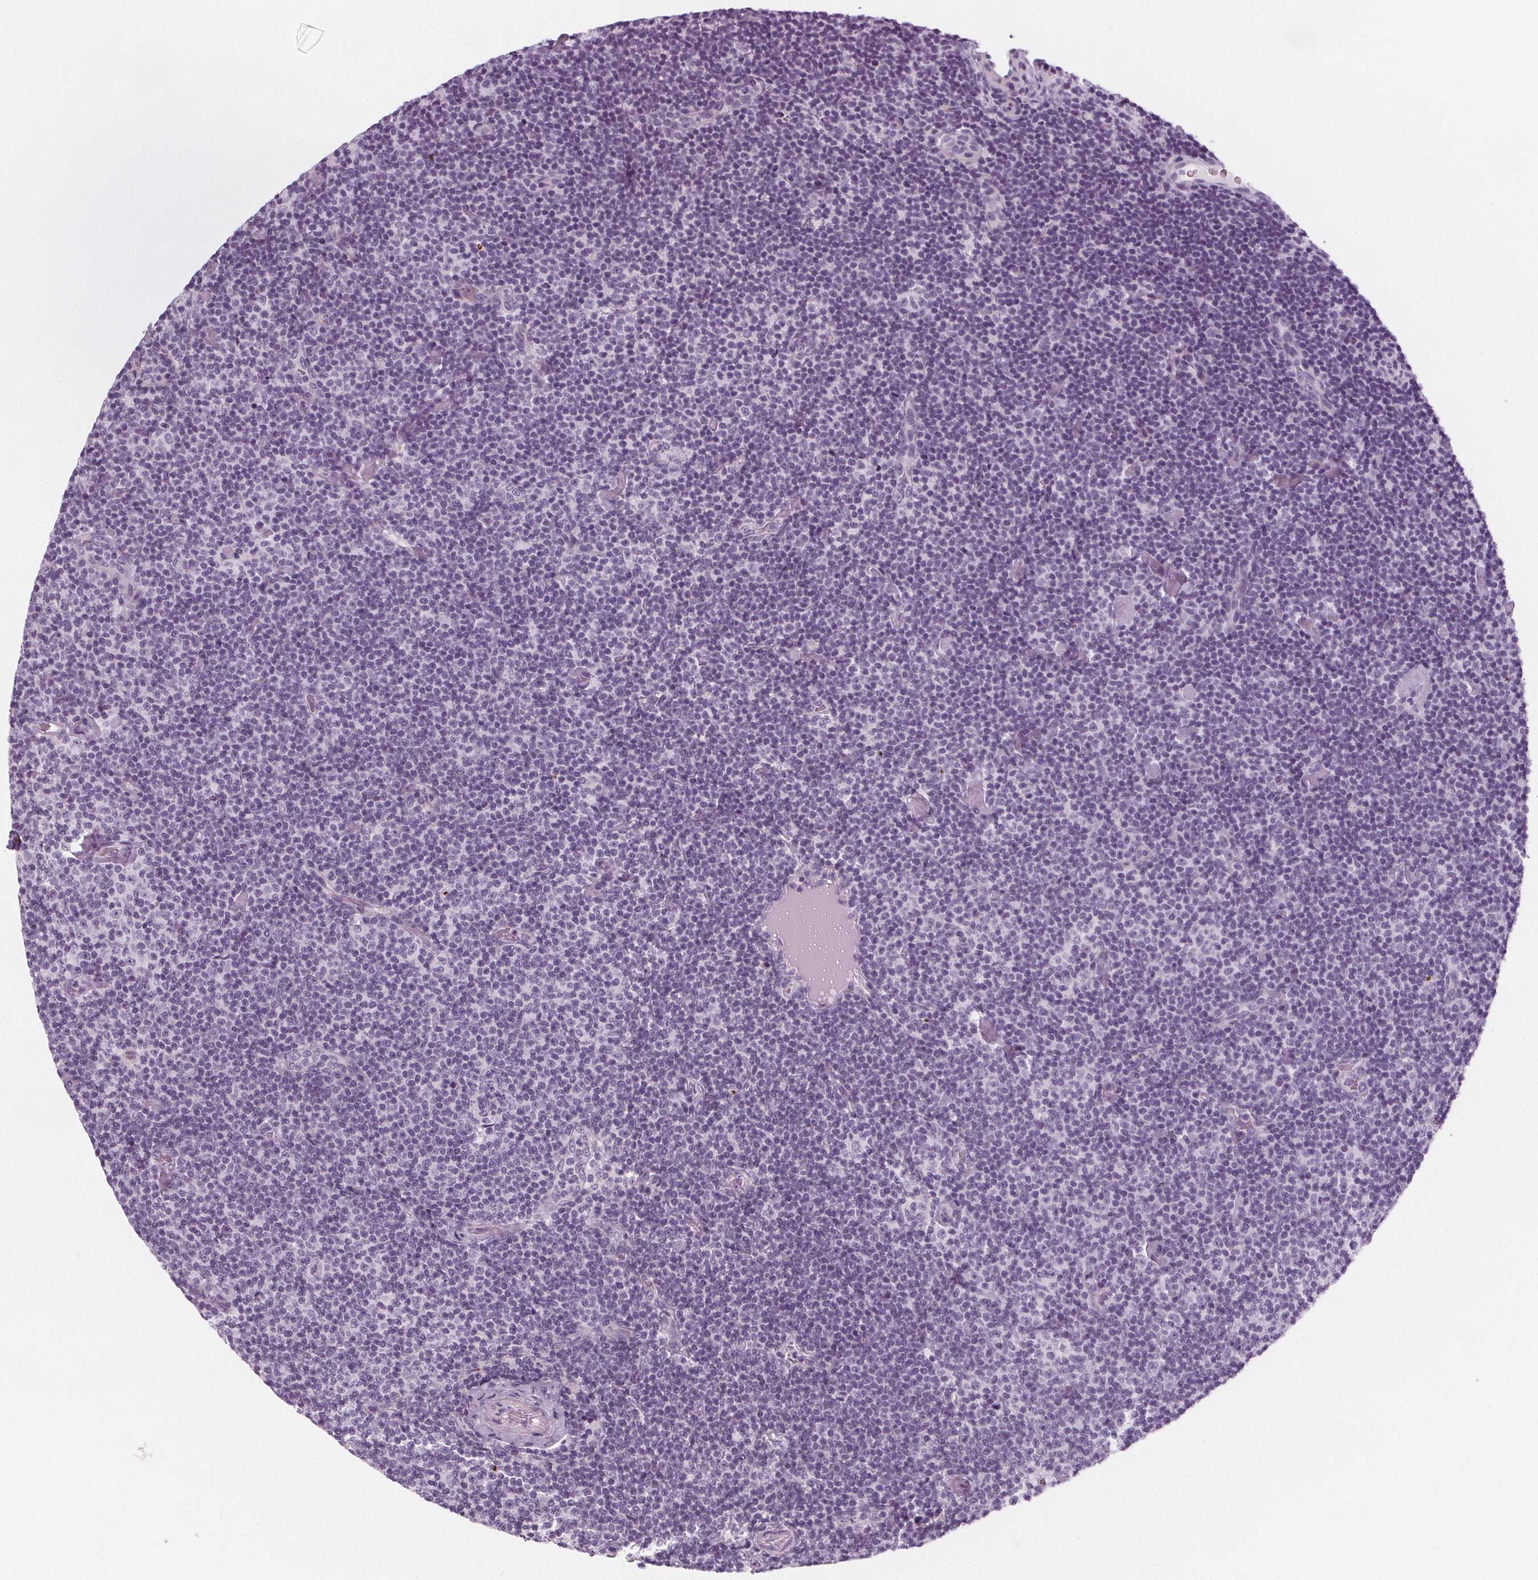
{"staining": {"intensity": "negative", "quantity": "none", "location": "none"}, "tissue": "lymphoma", "cell_type": "Tumor cells", "image_type": "cancer", "snomed": [{"axis": "morphology", "description": "Malignant lymphoma, non-Hodgkin's type, Low grade"}, {"axis": "topography", "description": "Lymph node"}], "caption": "High magnification brightfield microscopy of lymphoma stained with DAB (brown) and counterstained with hematoxylin (blue): tumor cells show no significant staining.", "gene": "SLC5A12", "patient": {"sex": "male", "age": 81}}